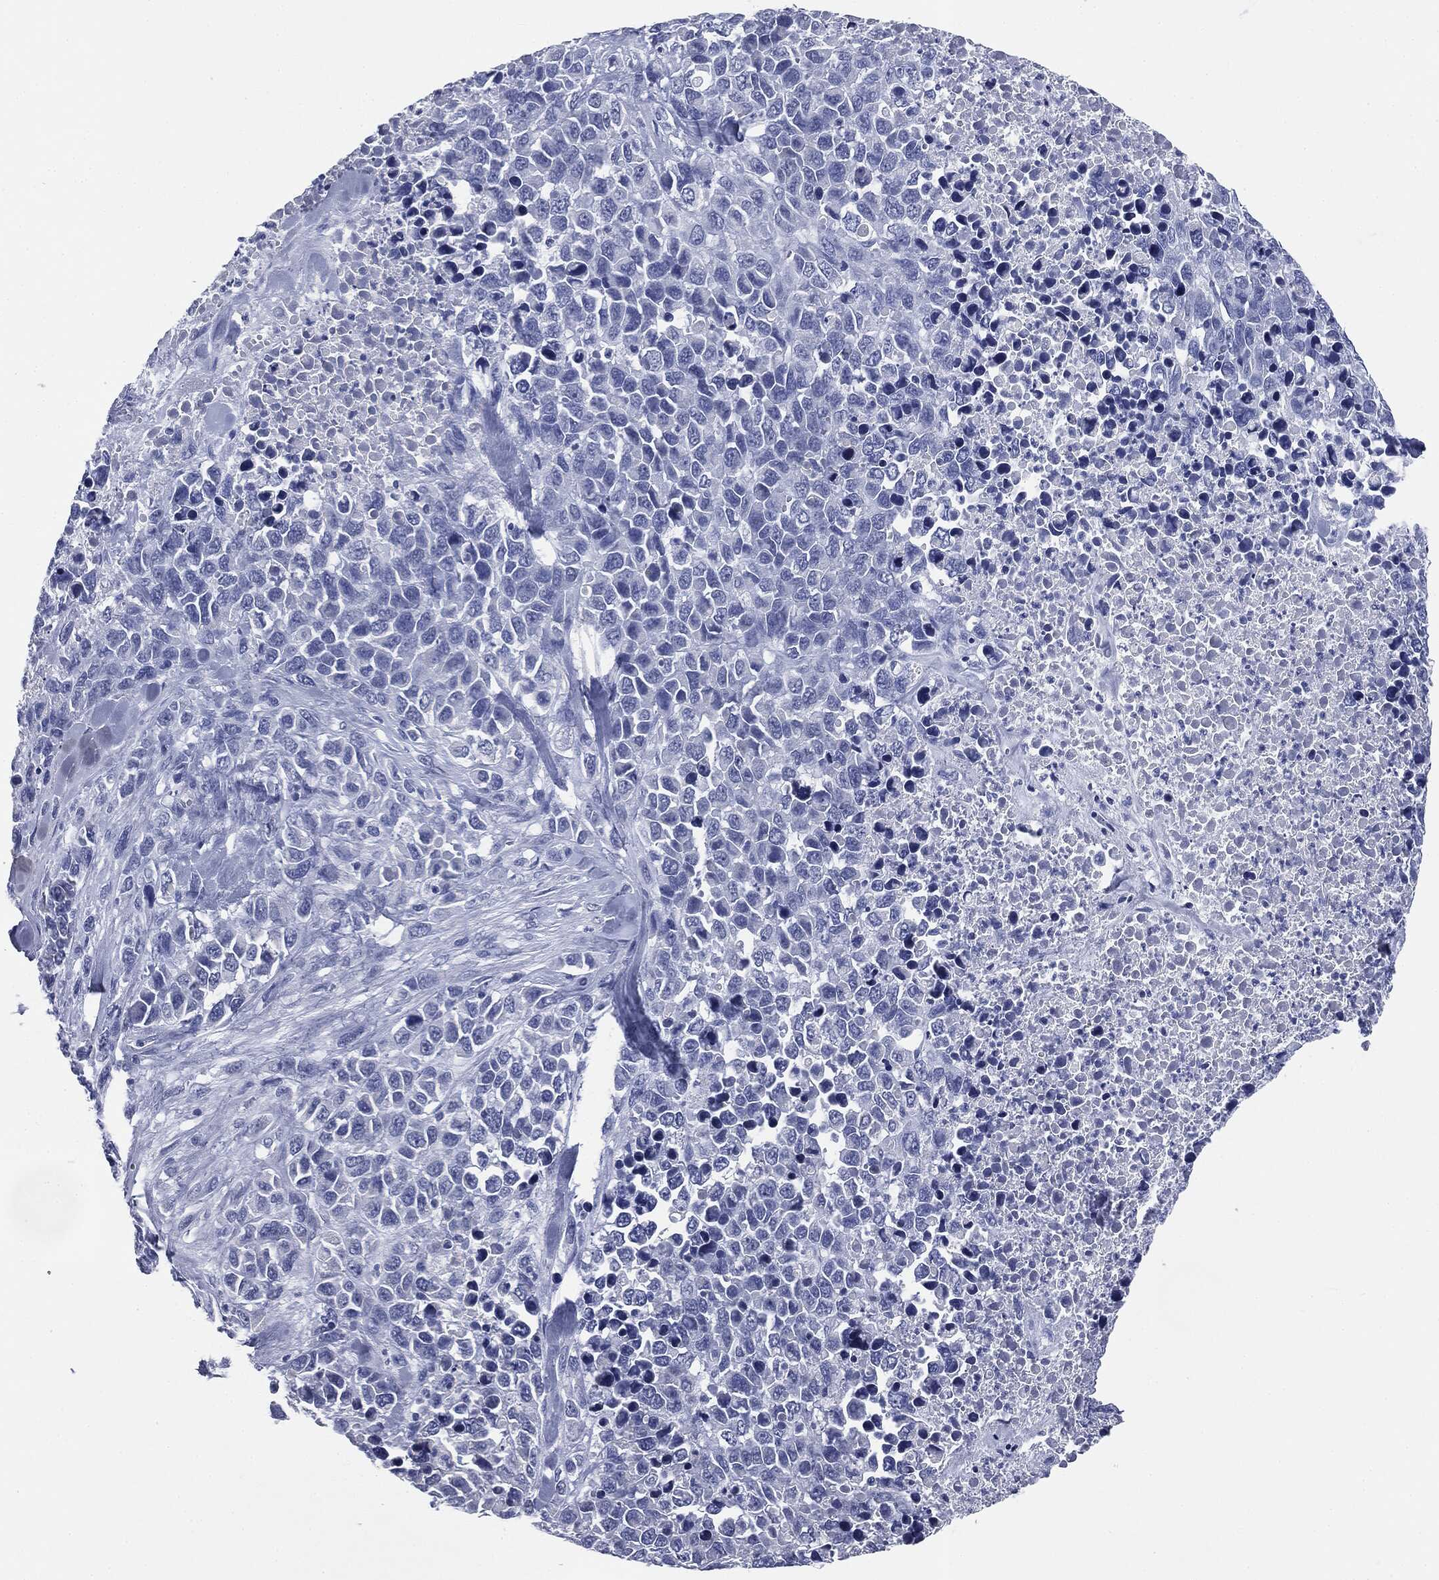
{"staining": {"intensity": "negative", "quantity": "none", "location": "none"}, "tissue": "melanoma", "cell_type": "Tumor cells", "image_type": "cancer", "snomed": [{"axis": "morphology", "description": "Malignant melanoma, Metastatic site"}, {"axis": "topography", "description": "Skin"}], "caption": "There is no significant positivity in tumor cells of malignant melanoma (metastatic site).", "gene": "ATP2A1", "patient": {"sex": "male", "age": 84}}